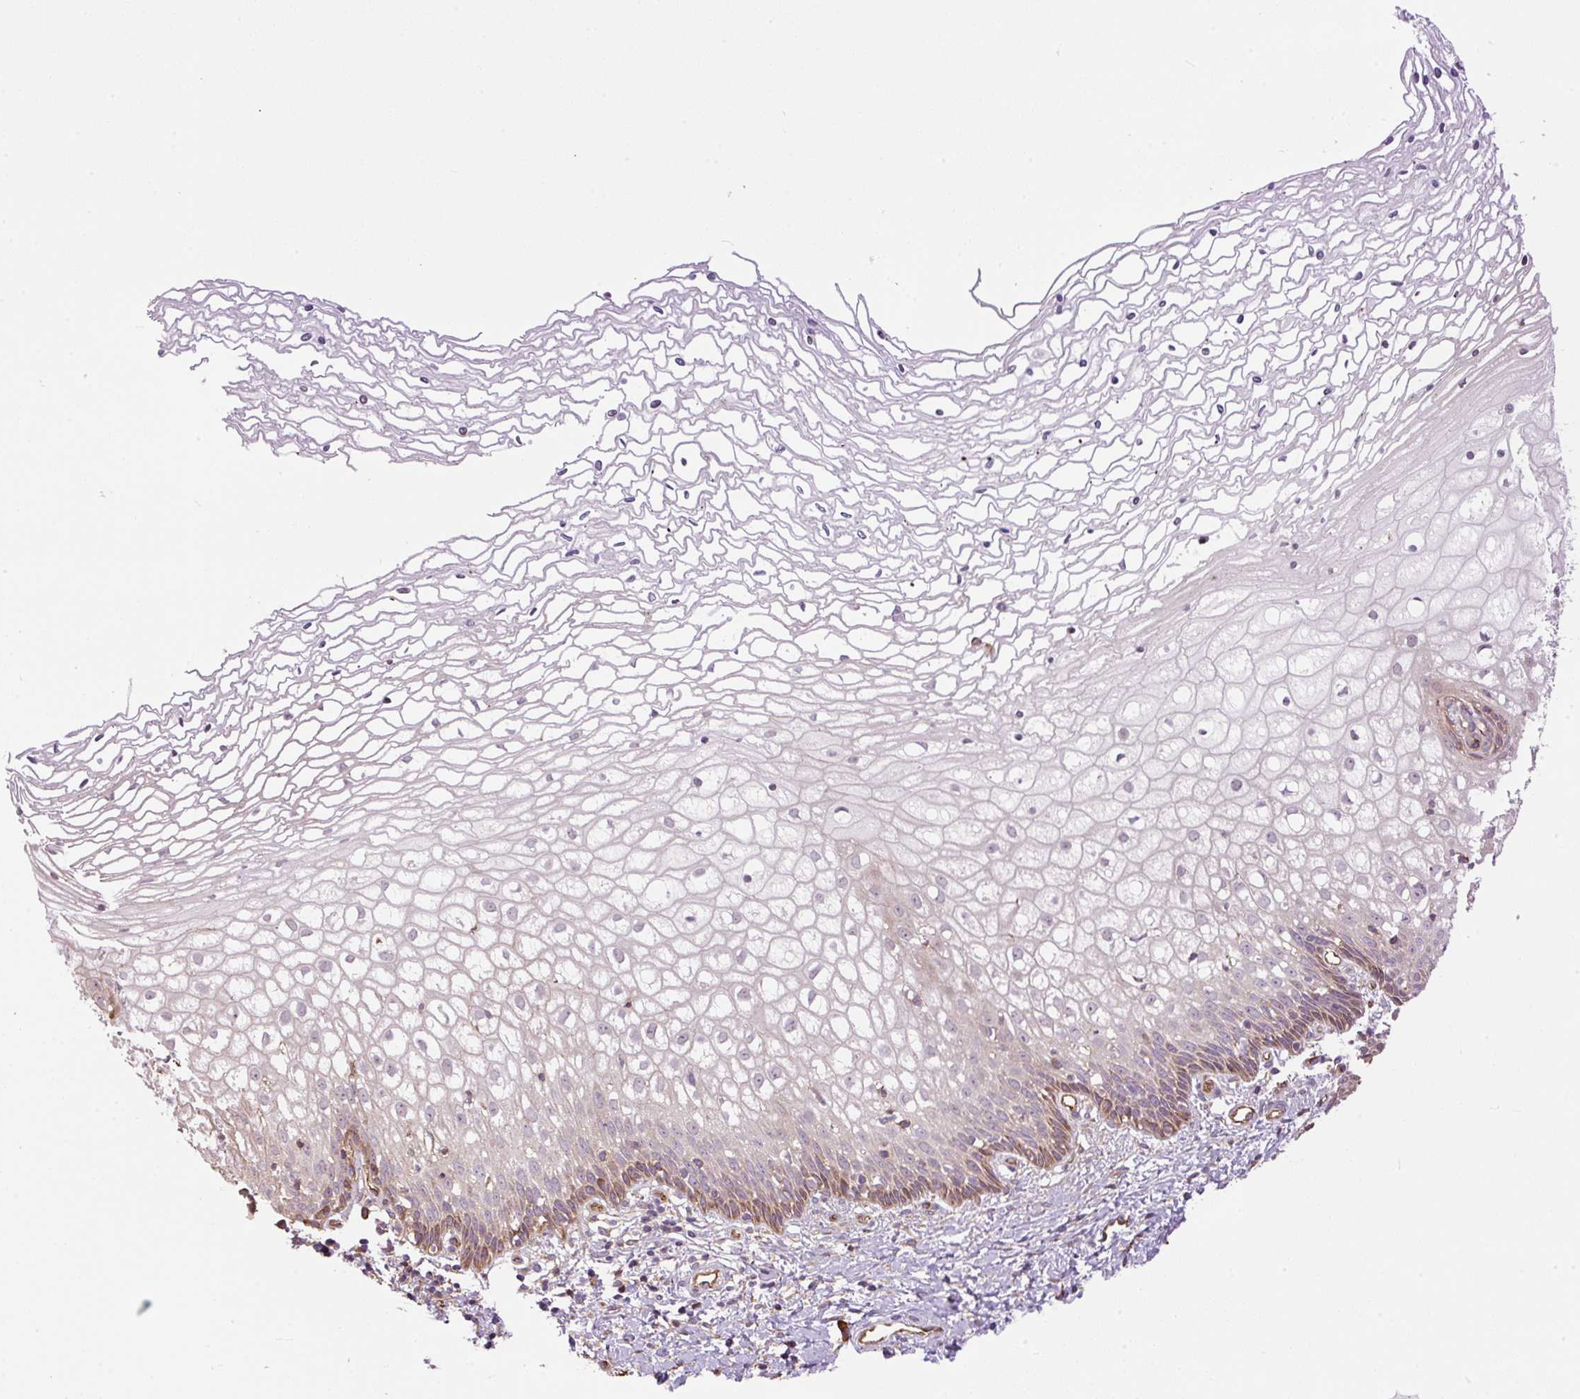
{"staining": {"intensity": "negative", "quantity": "none", "location": "none"}, "tissue": "cervix", "cell_type": "Glandular cells", "image_type": "normal", "snomed": [{"axis": "morphology", "description": "Normal tissue, NOS"}, {"axis": "topography", "description": "Cervix"}], "caption": "Benign cervix was stained to show a protein in brown. There is no significant expression in glandular cells. The staining was performed using DAB to visualize the protein expression in brown, while the nuclei were stained in blue with hematoxylin (Magnification: 20x).", "gene": "PPME1", "patient": {"sex": "female", "age": 36}}